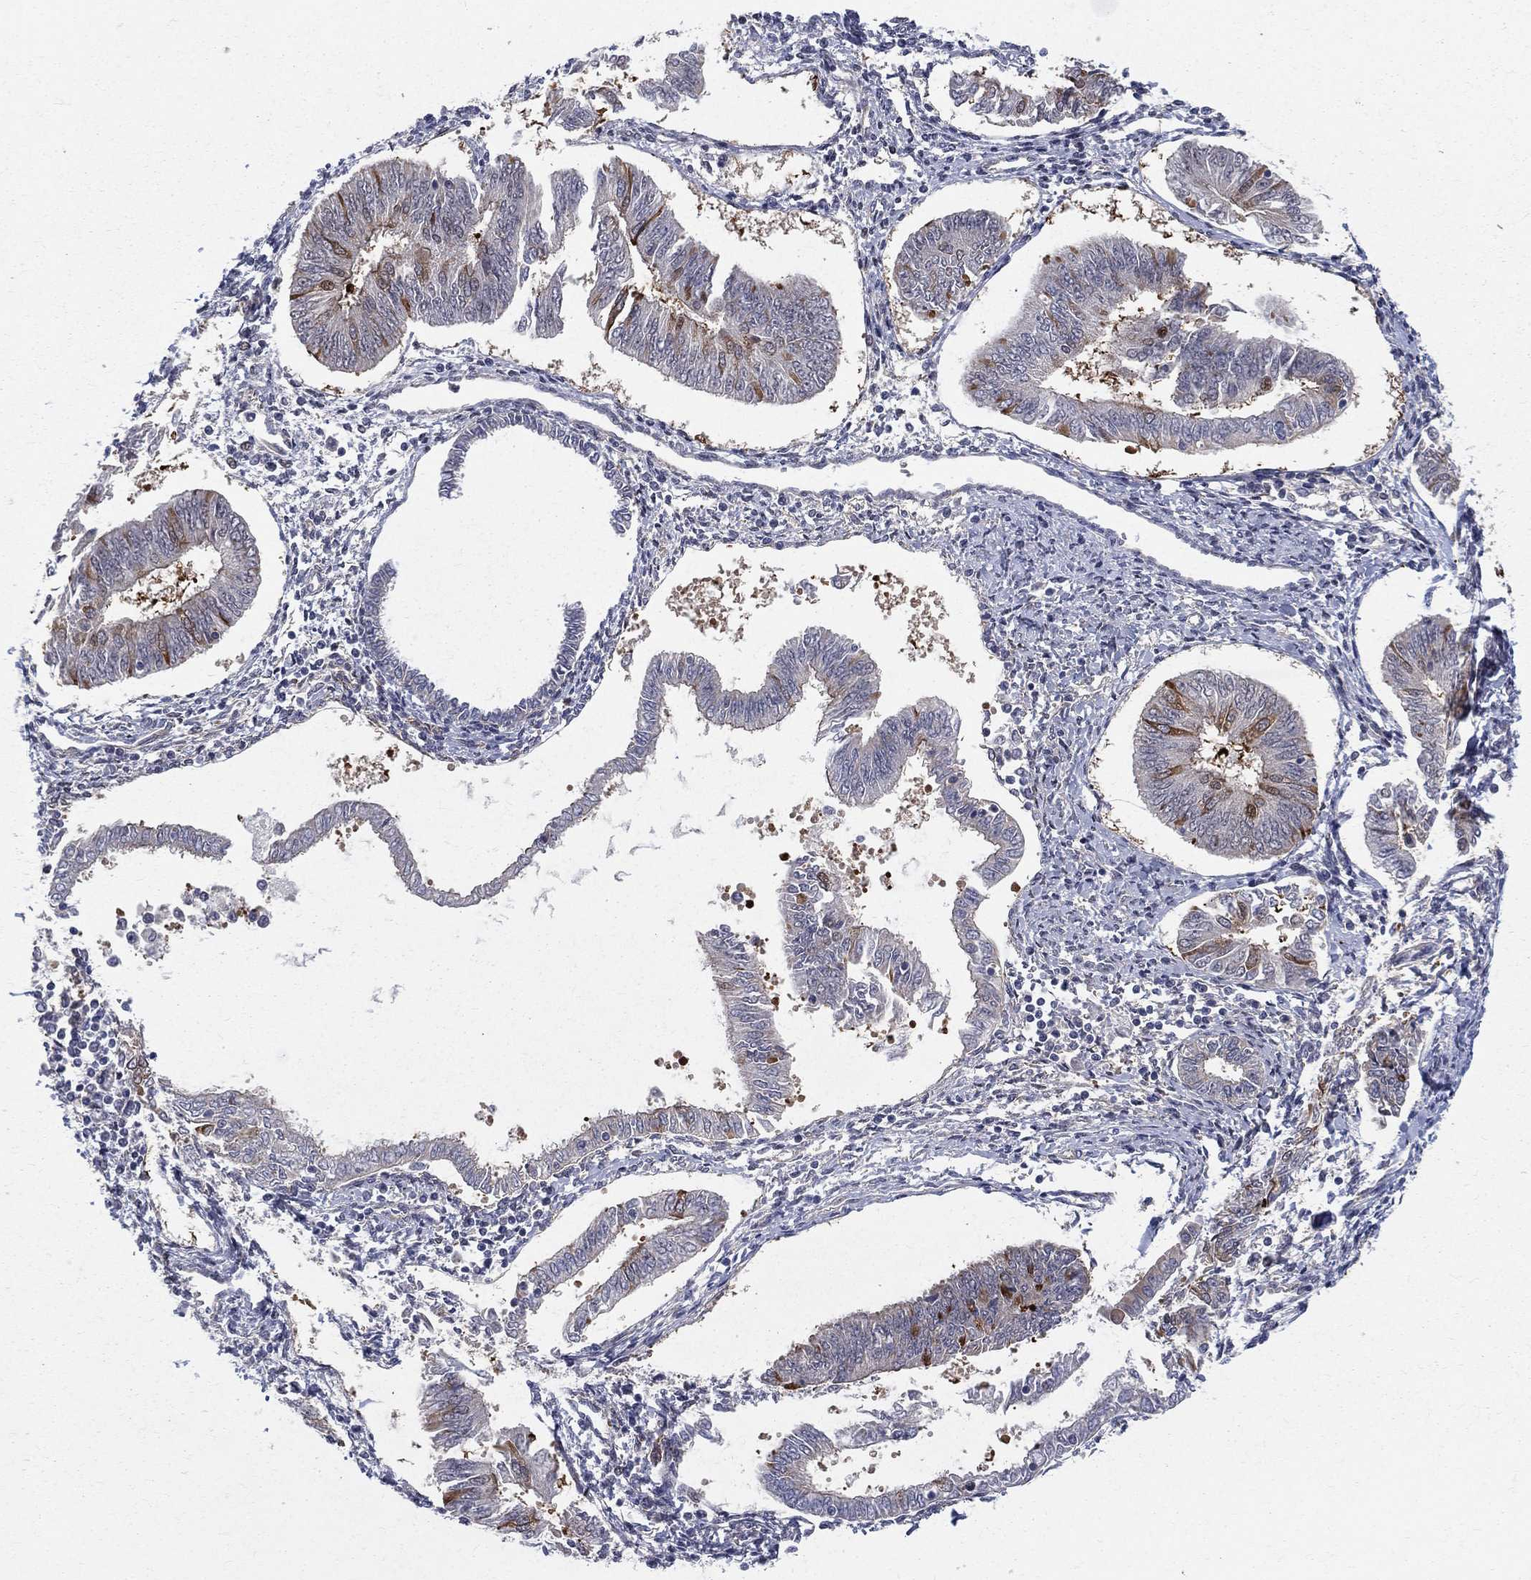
{"staining": {"intensity": "strong", "quantity": "<25%", "location": "cytoplasmic/membranous"}, "tissue": "endometrial cancer", "cell_type": "Tumor cells", "image_type": "cancer", "snomed": [{"axis": "morphology", "description": "Adenocarcinoma, NOS"}, {"axis": "topography", "description": "Endometrium"}], "caption": "Strong cytoplasmic/membranous positivity is present in approximately <25% of tumor cells in endometrial adenocarcinoma. (DAB IHC with brightfield microscopy, high magnification).", "gene": "POMZP3", "patient": {"sex": "female", "age": 58}}